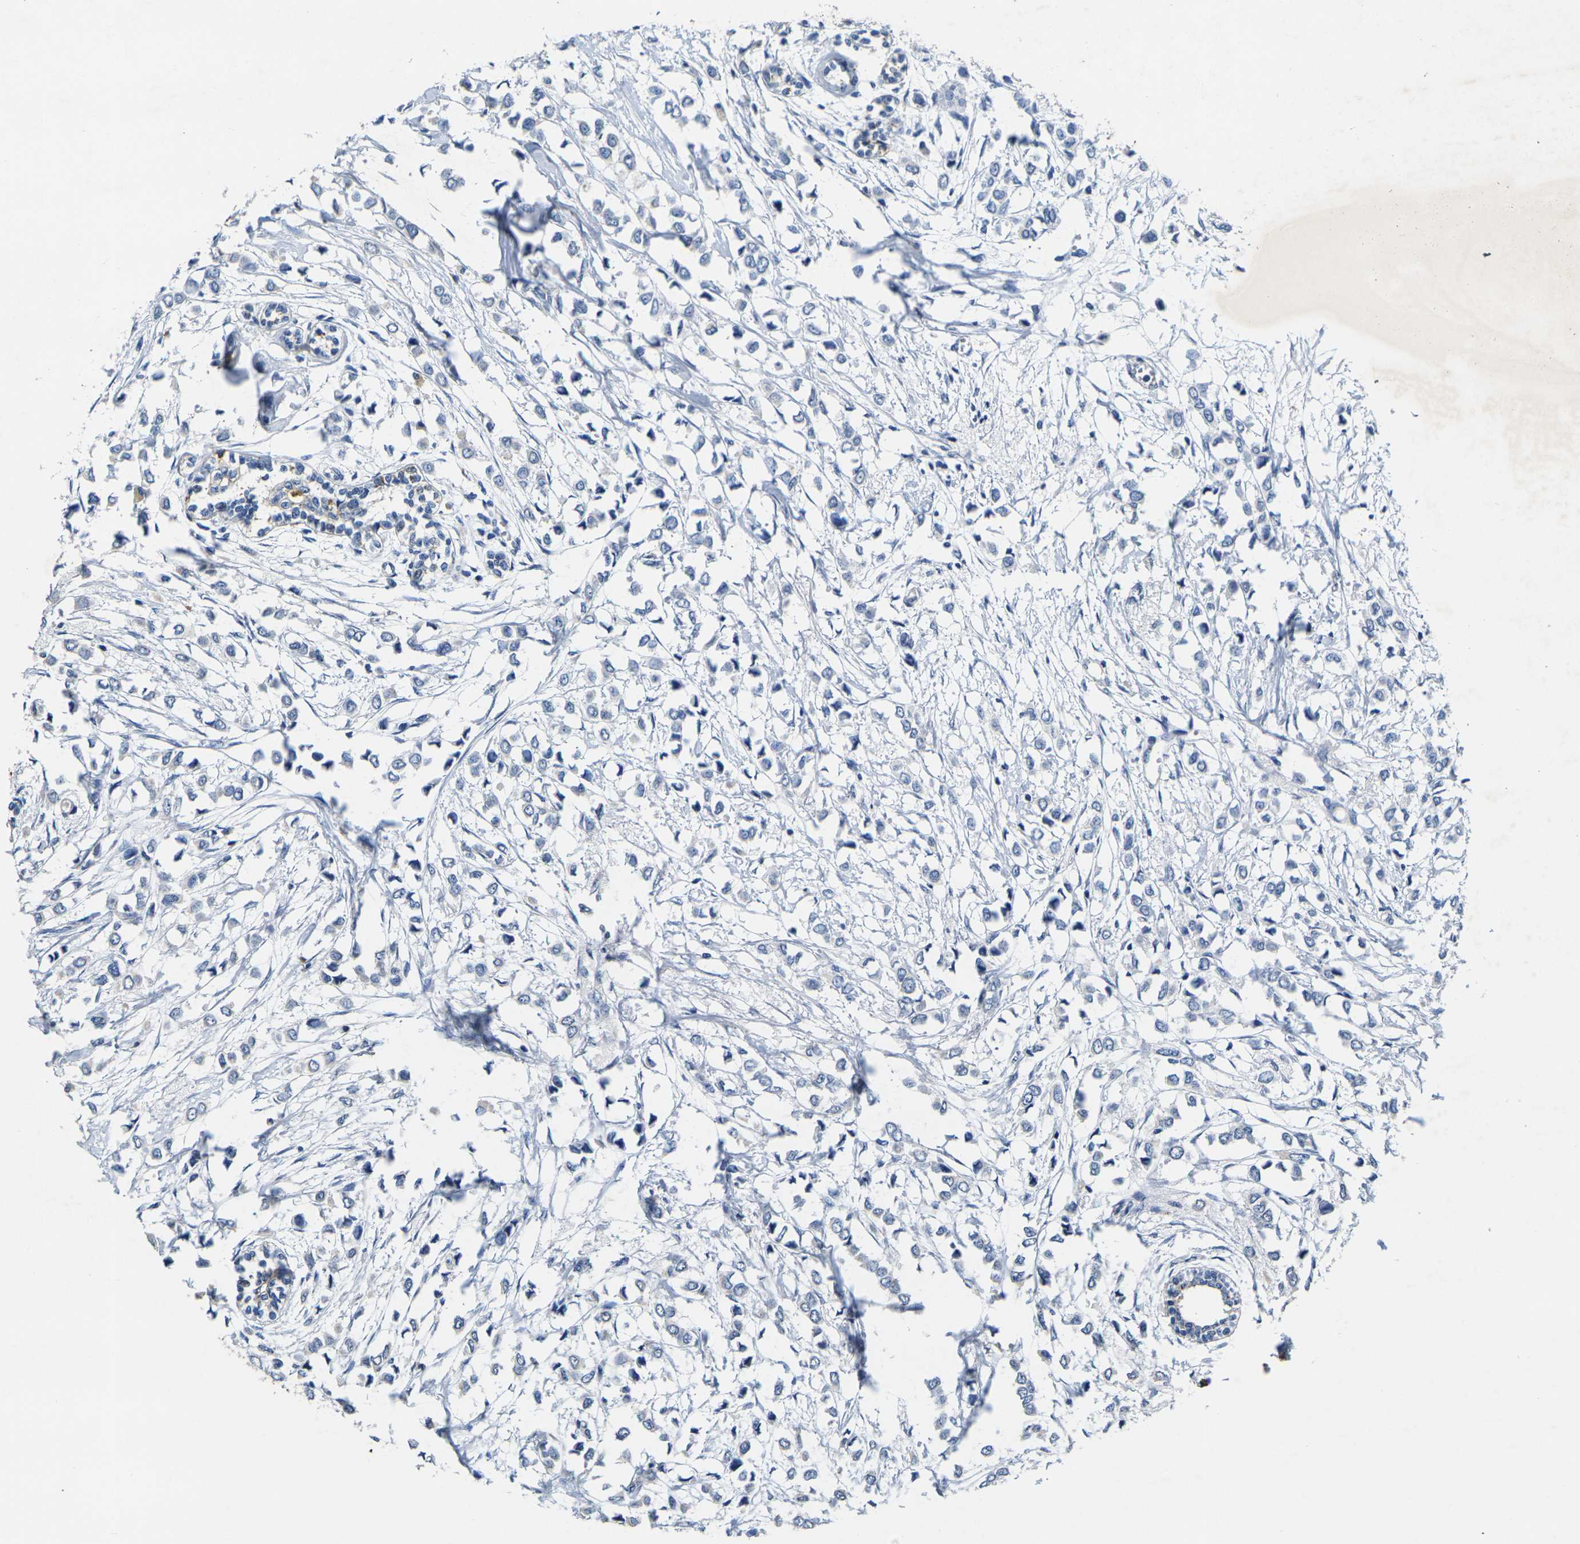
{"staining": {"intensity": "negative", "quantity": "none", "location": "none"}, "tissue": "breast cancer", "cell_type": "Tumor cells", "image_type": "cancer", "snomed": [{"axis": "morphology", "description": "Lobular carcinoma"}, {"axis": "topography", "description": "Breast"}], "caption": "This is an immunohistochemistry micrograph of lobular carcinoma (breast). There is no staining in tumor cells.", "gene": "NOCT", "patient": {"sex": "female", "age": 51}}